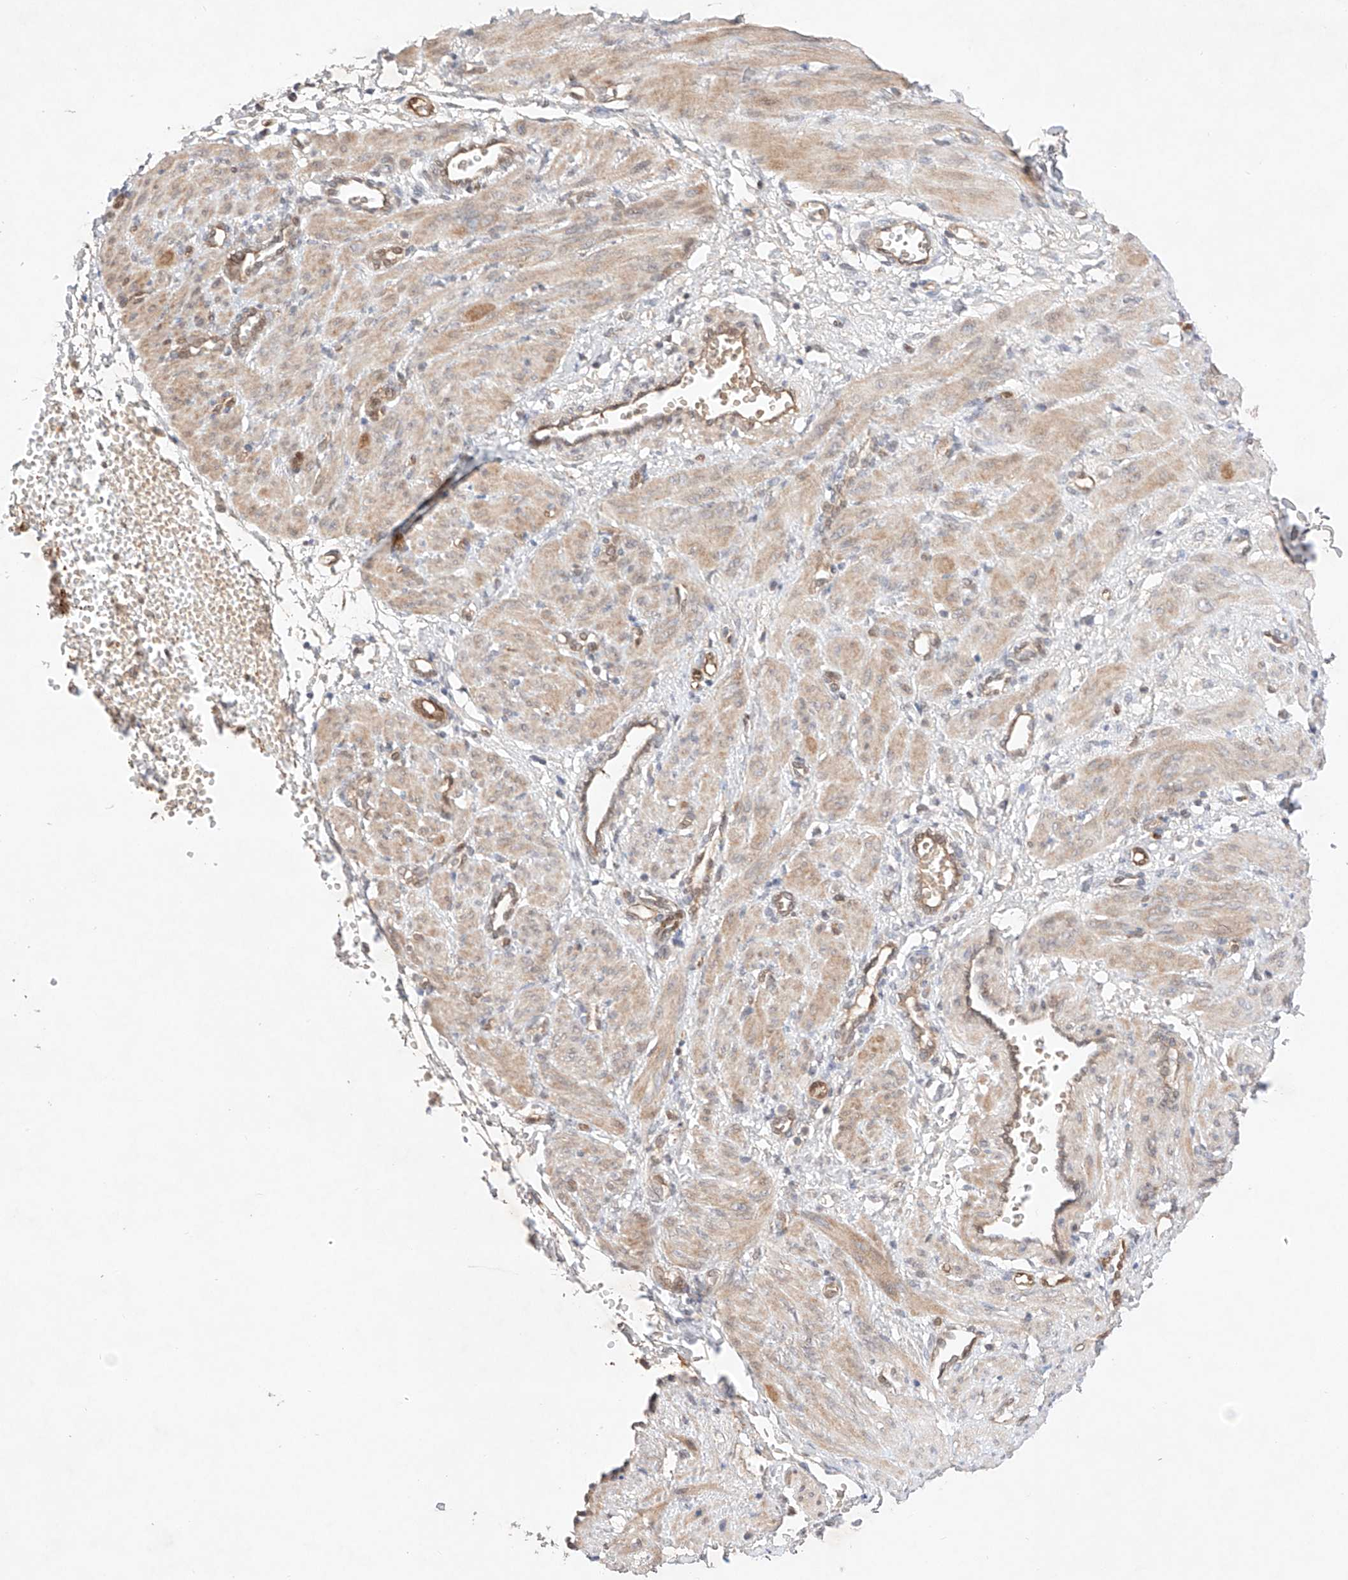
{"staining": {"intensity": "moderate", "quantity": "25%-75%", "location": "cytoplasmic/membranous"}, "tissue": "smooth muscle", "cell_type": "Smooth muscle cells", "image_type": "normal", "snomed": [{"axis": "morphology", "description": "Normal tissue, NOS"}, {"axis": "topography", "description": "Endometrium"}], "caption": "A histopathology image of human smooth muscle stained for a protein displays moderate cytoplasmic/membranous brown staining in smooth muscle cells. The staining is performed using DAB (3,3'-diaminobenzidine) brown chromogen to label protein expression. The nuclei are counter-stained blue using hematoxylin.", "gene": "ZNF124", "patient": {"sex": "female", "age": 33}}